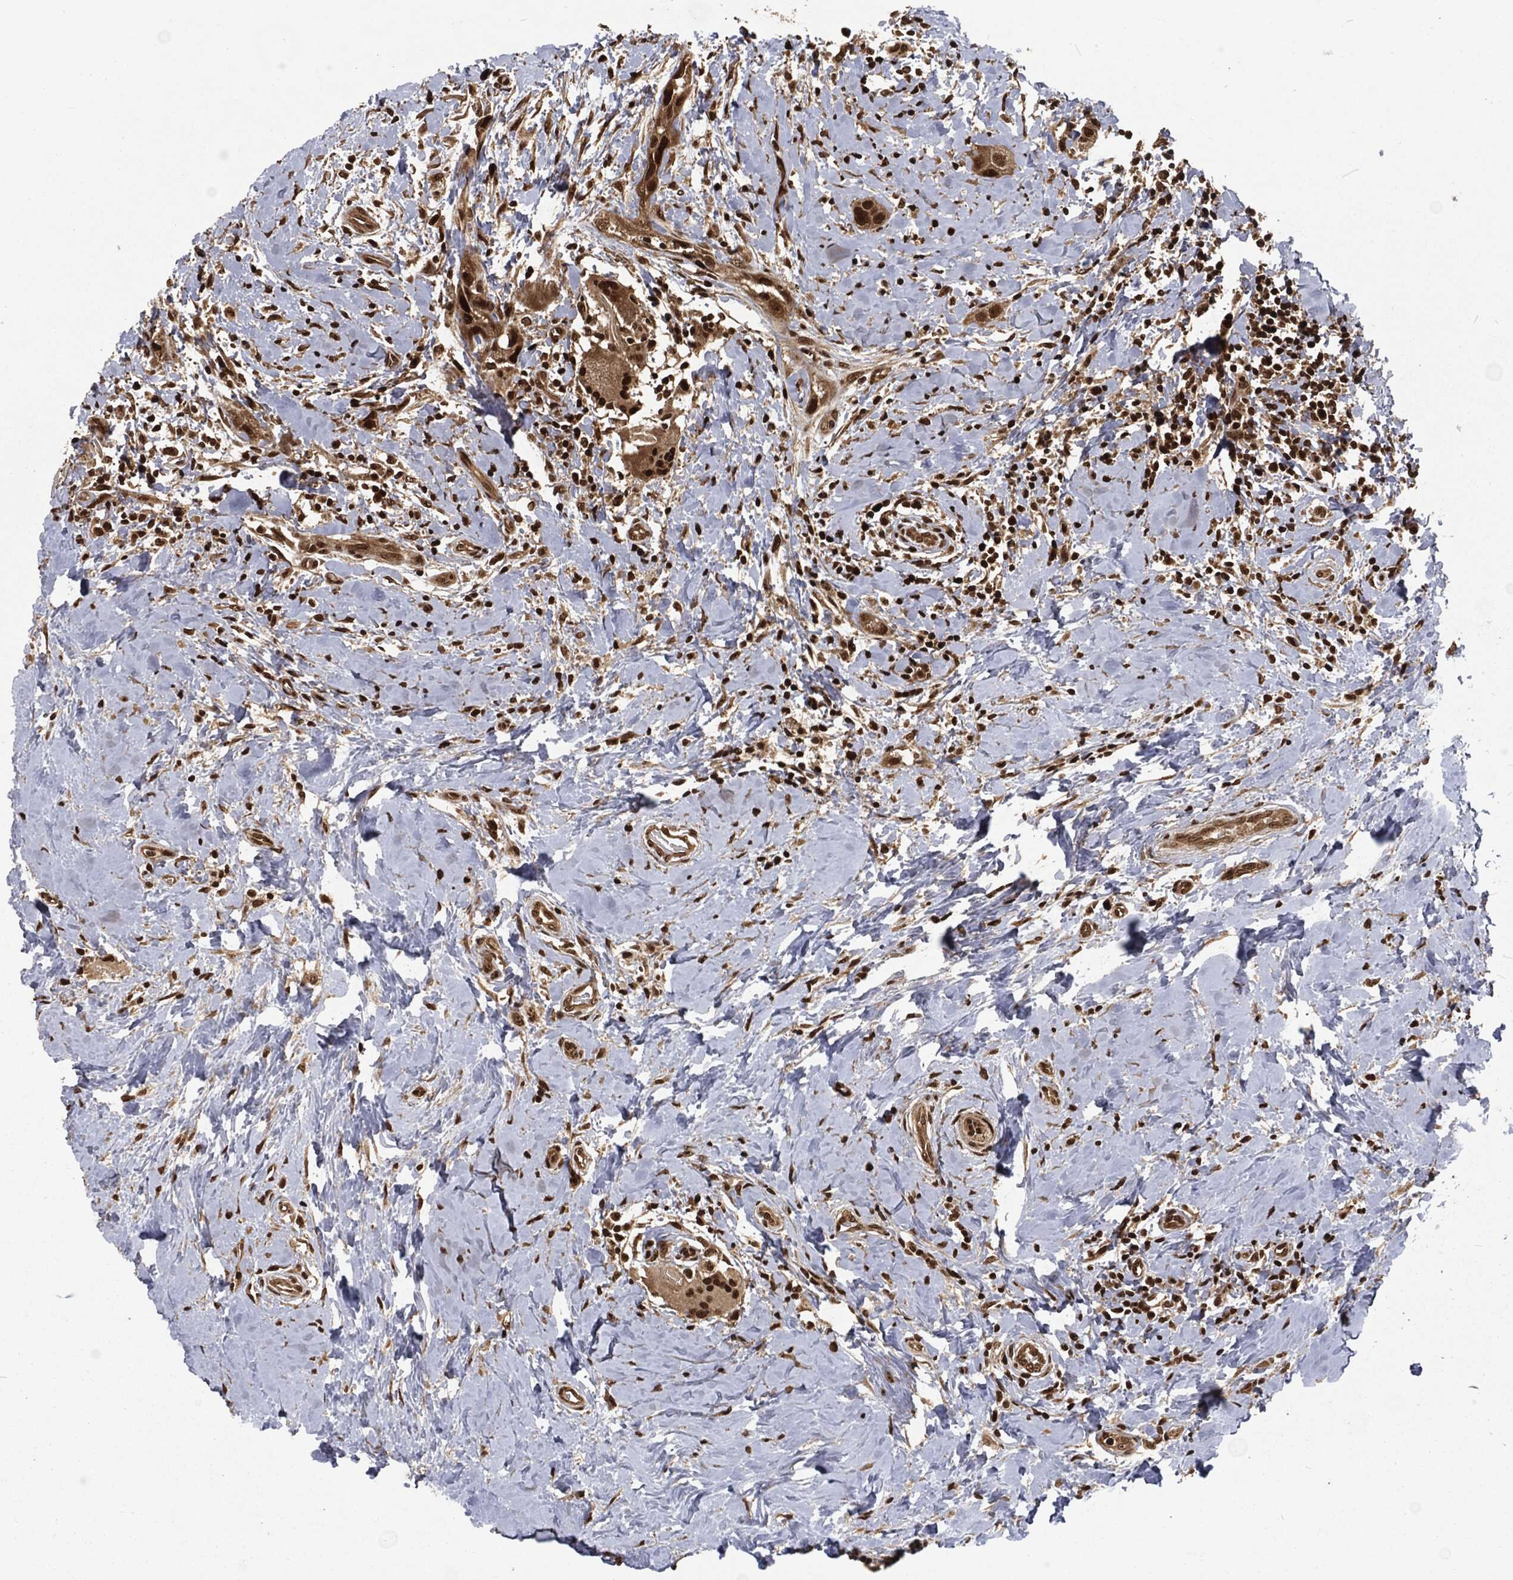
{"staining": {"intensity": "strong", "quantity": "25%-75%", "location": "nuclear"}, "tissue": "head and neck cancer", "cell_type": "Tumor cells", "image_type": "cancer", "snomed": [{"axis": "morphology", "description": "Normal tissue, NOS"}, {"axis": "morphology", "description": "Squamous cell carcinoma, NOS"}, {"axis": "topography", "description": "Skeletal muscle"}, {"axis": "topography", "description": "Head-Neck"}], "caption": "Human head and neck squamous cell carcinoma stained with a brown dye exhibits strong nuclear positive staining in approximately 25%-75% of tumor cells.", "gene": "NGRN", "patient": {"sex": "male", "age": 51}}